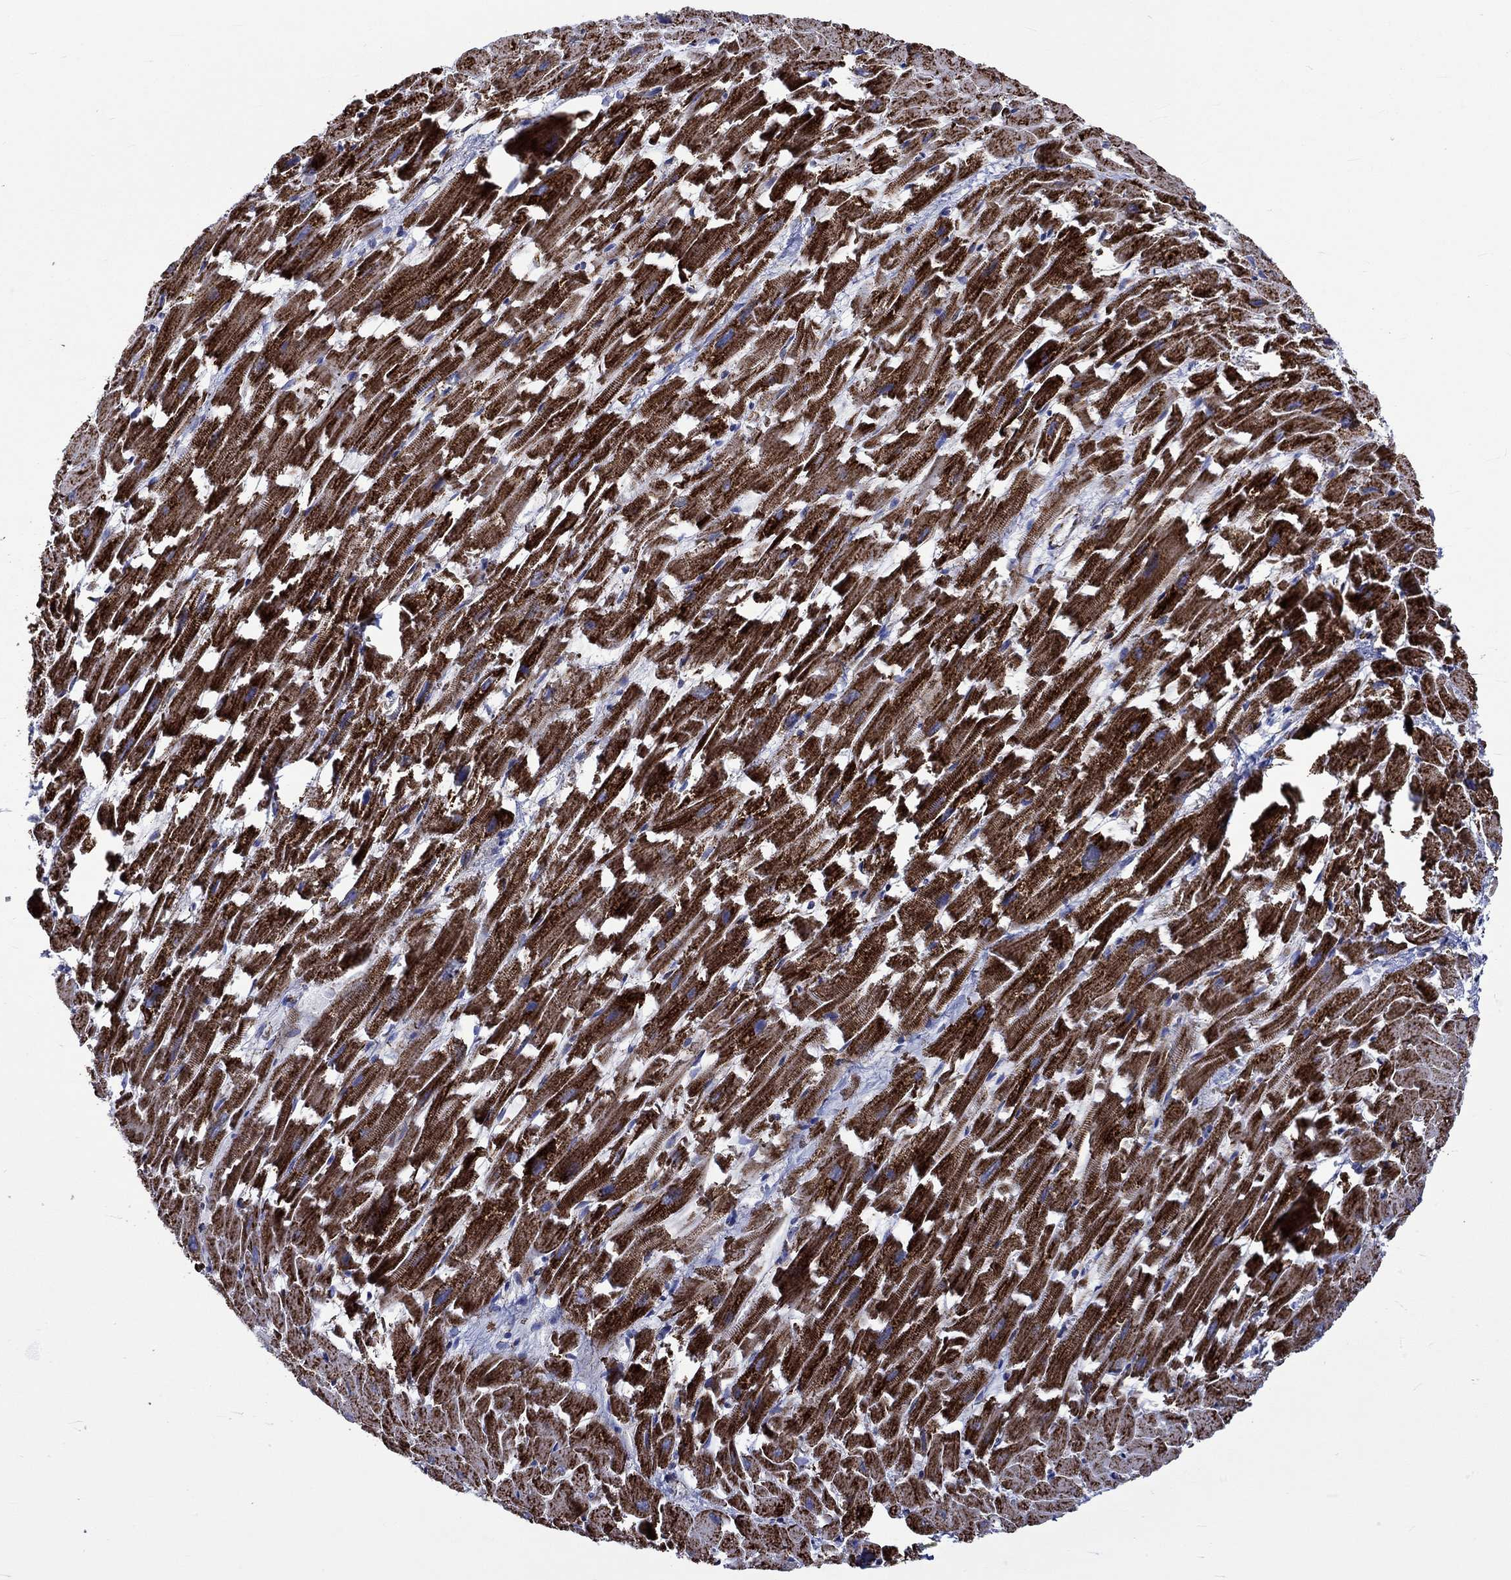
{"staining": {"intensity": "strong", "quantity": ">75%", "location": "cytoplasmic/membranous"}, "tissue": "heart muscle", "cell_type": "Cardiomyocytes", "image_type": "normal", "snomed": [{"axis": "morphology", "description": "Normal tissue, NOS"}, {"axis": "topography", "description": "Heart"}], "caption": "Normal heart muscle displays strong cytoplasmic/membranous expression in about >75% of cardiomyocytes, visualized by immunohistochemistry.", "gene": "RCE1", "patient": {"sex": "female", "age": 64}}